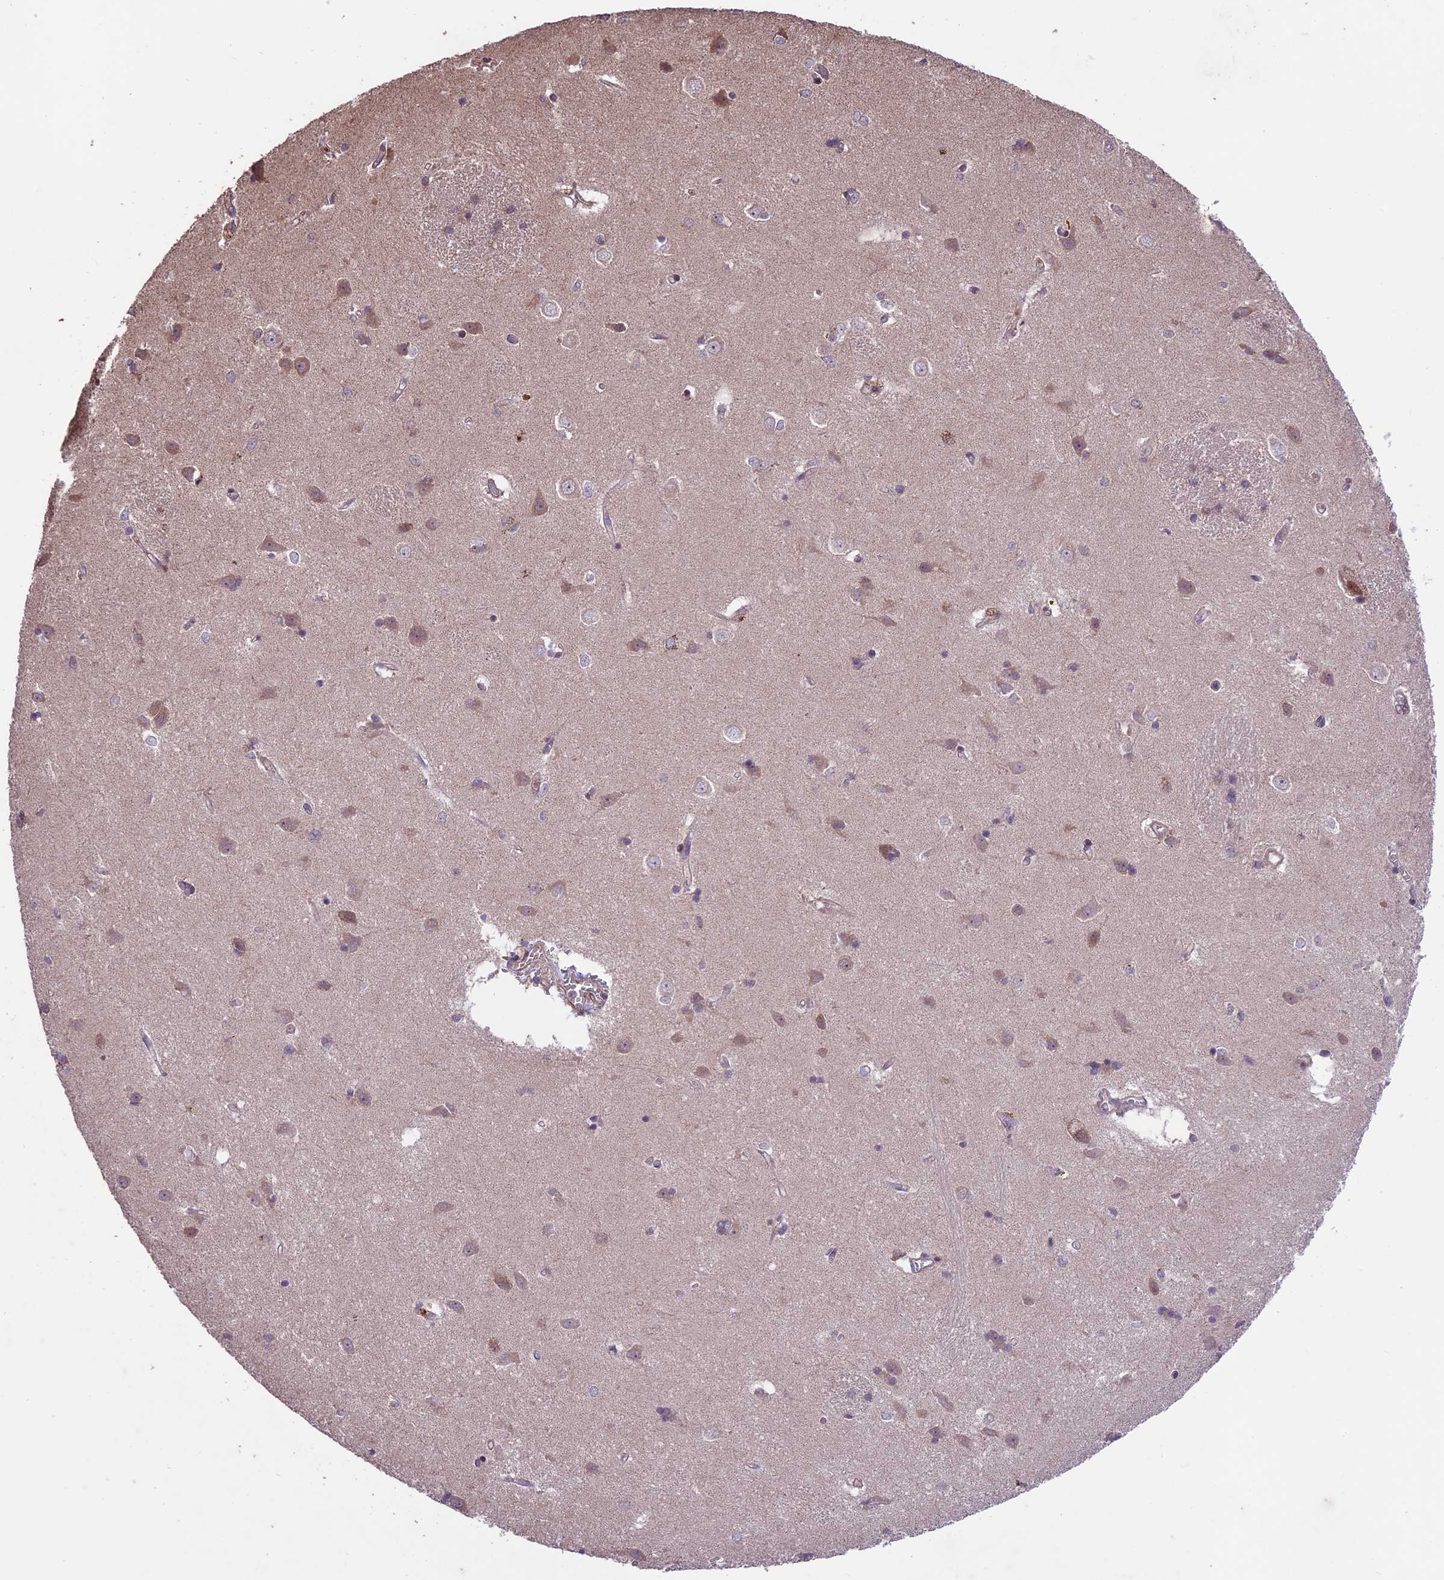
{"staining": {"intensity": "moderate", "quantity": "<25%", "location": "nuclear"}, "tissue": "caudate", "cell_type": "Glial cells", "image_type": "normal", "snomed": [{"axis": "morphology", "description": "Normal tissue, NOS"}, {"axis": "topography", "description": "Lateral ventricle wall"}], "caption": "Moderate nuclear positivity for a protein is present in approximately <25% of glial cells of benign caudate using IHC.", "gene": "HDAC5", "patient": {"sex": "male", "age": 37}}